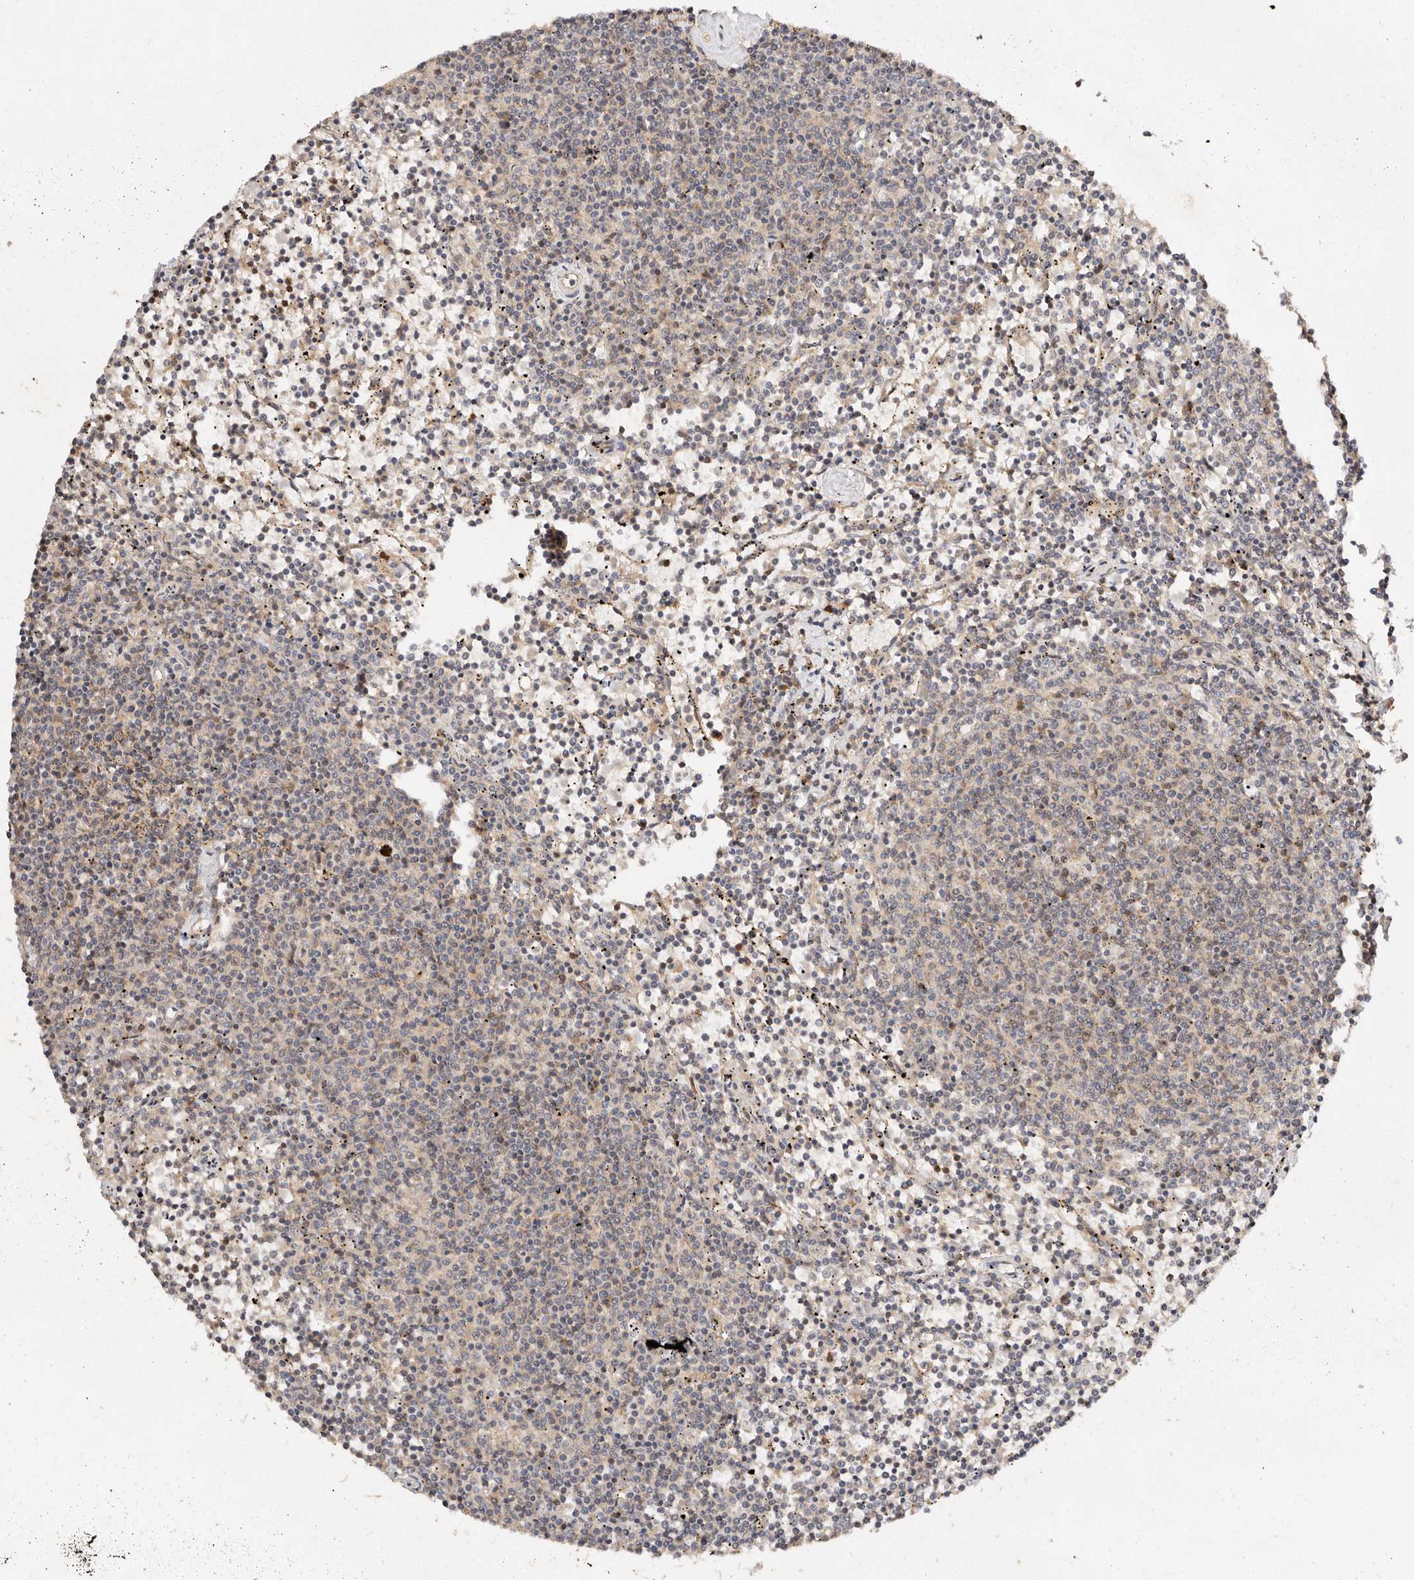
{"staining": {"intensity": "weak", "quantity": "<25%", "location": "cytoplasmic/membranous"}, "tissue": "lymphoma", "cell_type": "Tumor cells", "image_type": "cancer", "snomed": [{"axis": "morphology", "description": "Malignant lymphoma, non-Hodgkin's type, Low grade"}, {"axis": "topography", "description": "Spleen"}], "caption": "Malignant lymphoma, non-Hodgkin's type (low-grade) stained for a protein using immunohistochemistry (IHC) exhibits no expression tumor cells.", "gene": "DENND11", "patient": {"sex": "female", "age": 50}}